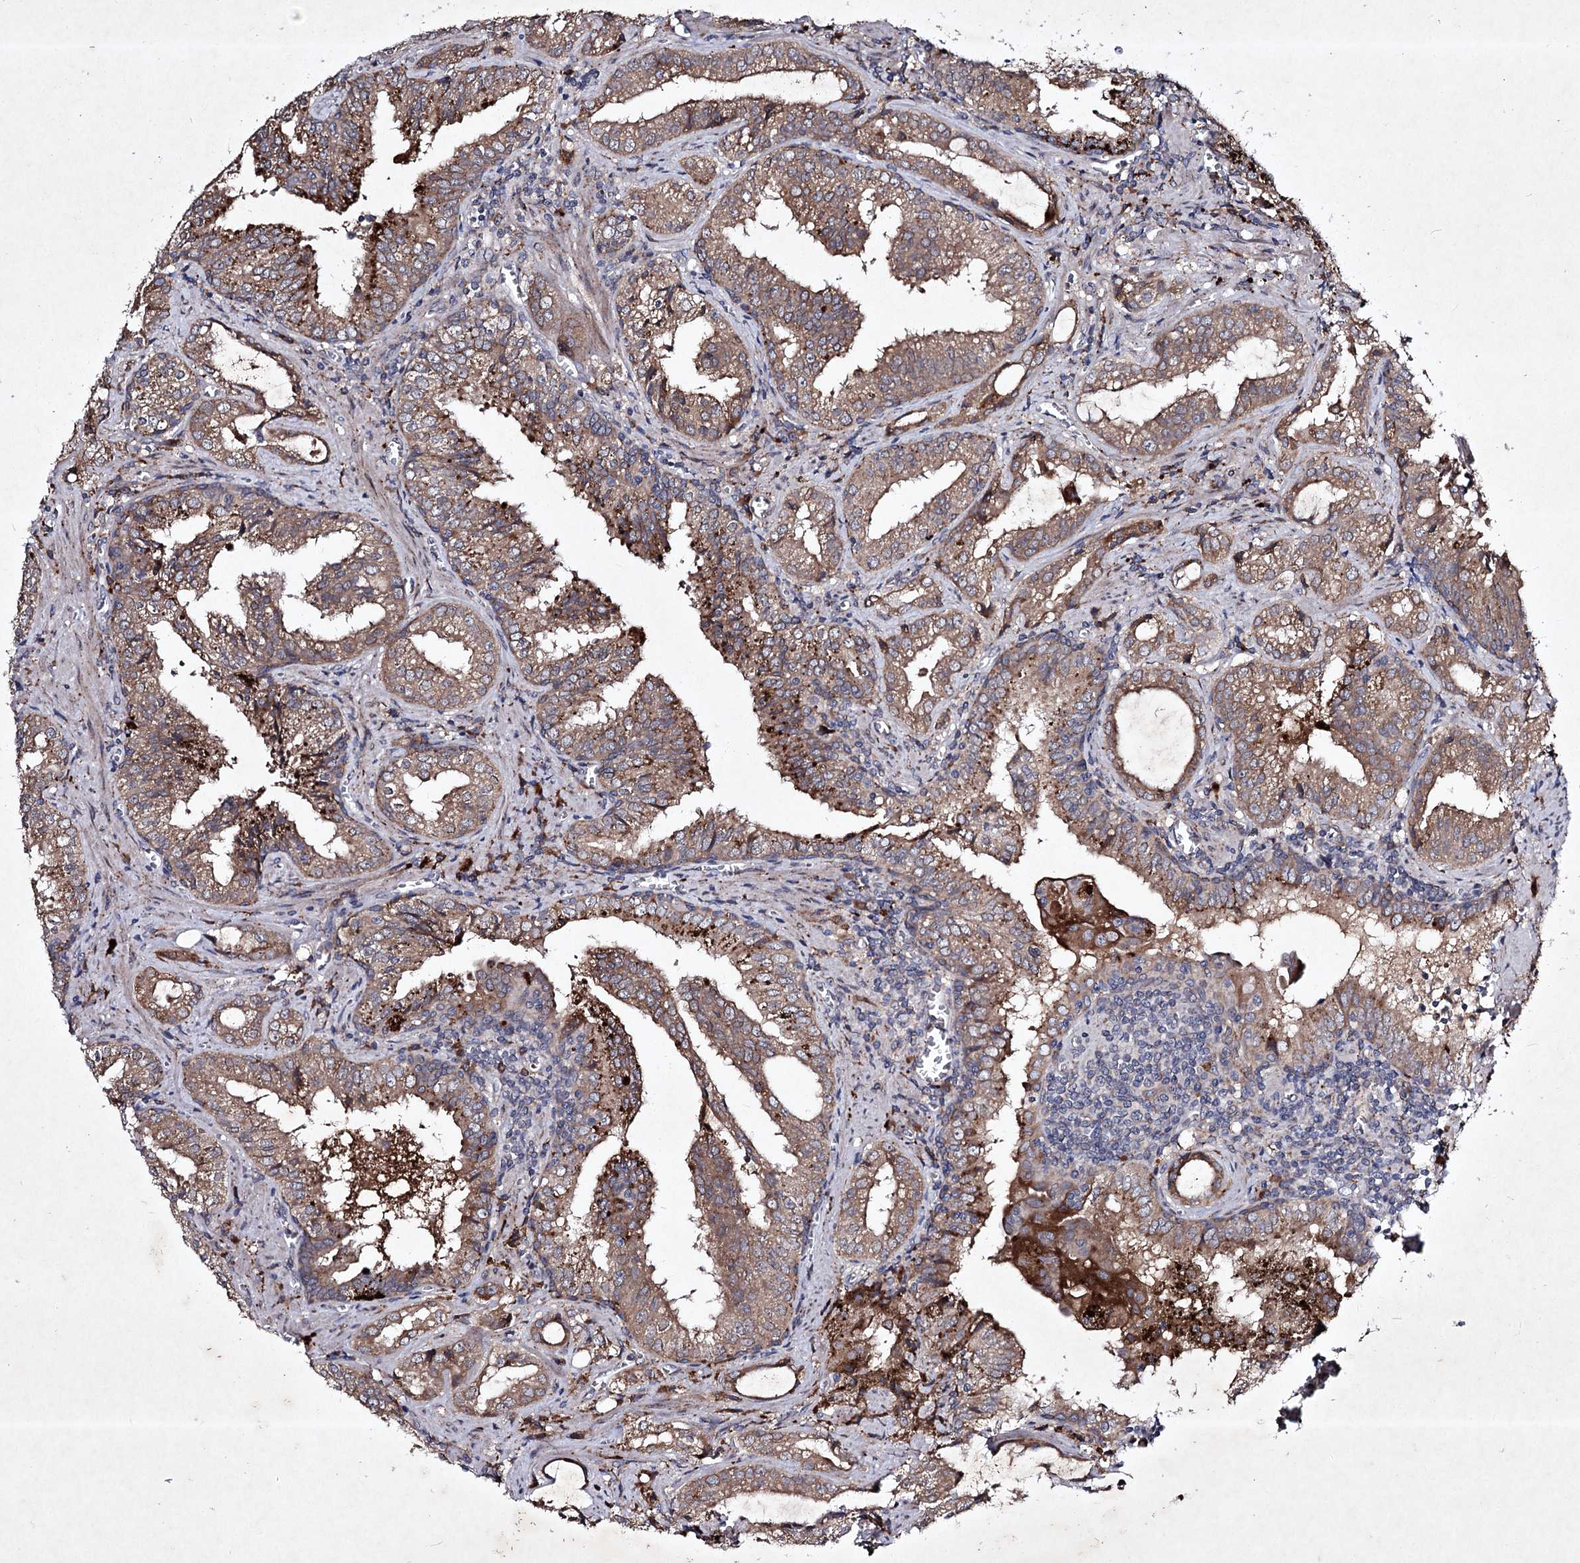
{"staining": {"intensity": "moderate", "quantity": ">75%", "location": "cytoplasmic/membranous"}, "tissue": "prostate cancer", "cell_type": "Tumor cells", "image_type": "cancer", "snomed": [{"axis": "morphology", "description": "Adenocarcinoma, High grade"}, {"axis": "topography", "description": "Prostate"}], "caption": "High-power microscopy captured an immunohistochemistry (IHC) image of prostate cancer, revealing moderate cytoplasmic/membranous staining in approximately >75% of tumor cells.", "gene": "ALG9", "patient": {"sex": "male", "age": 68}}